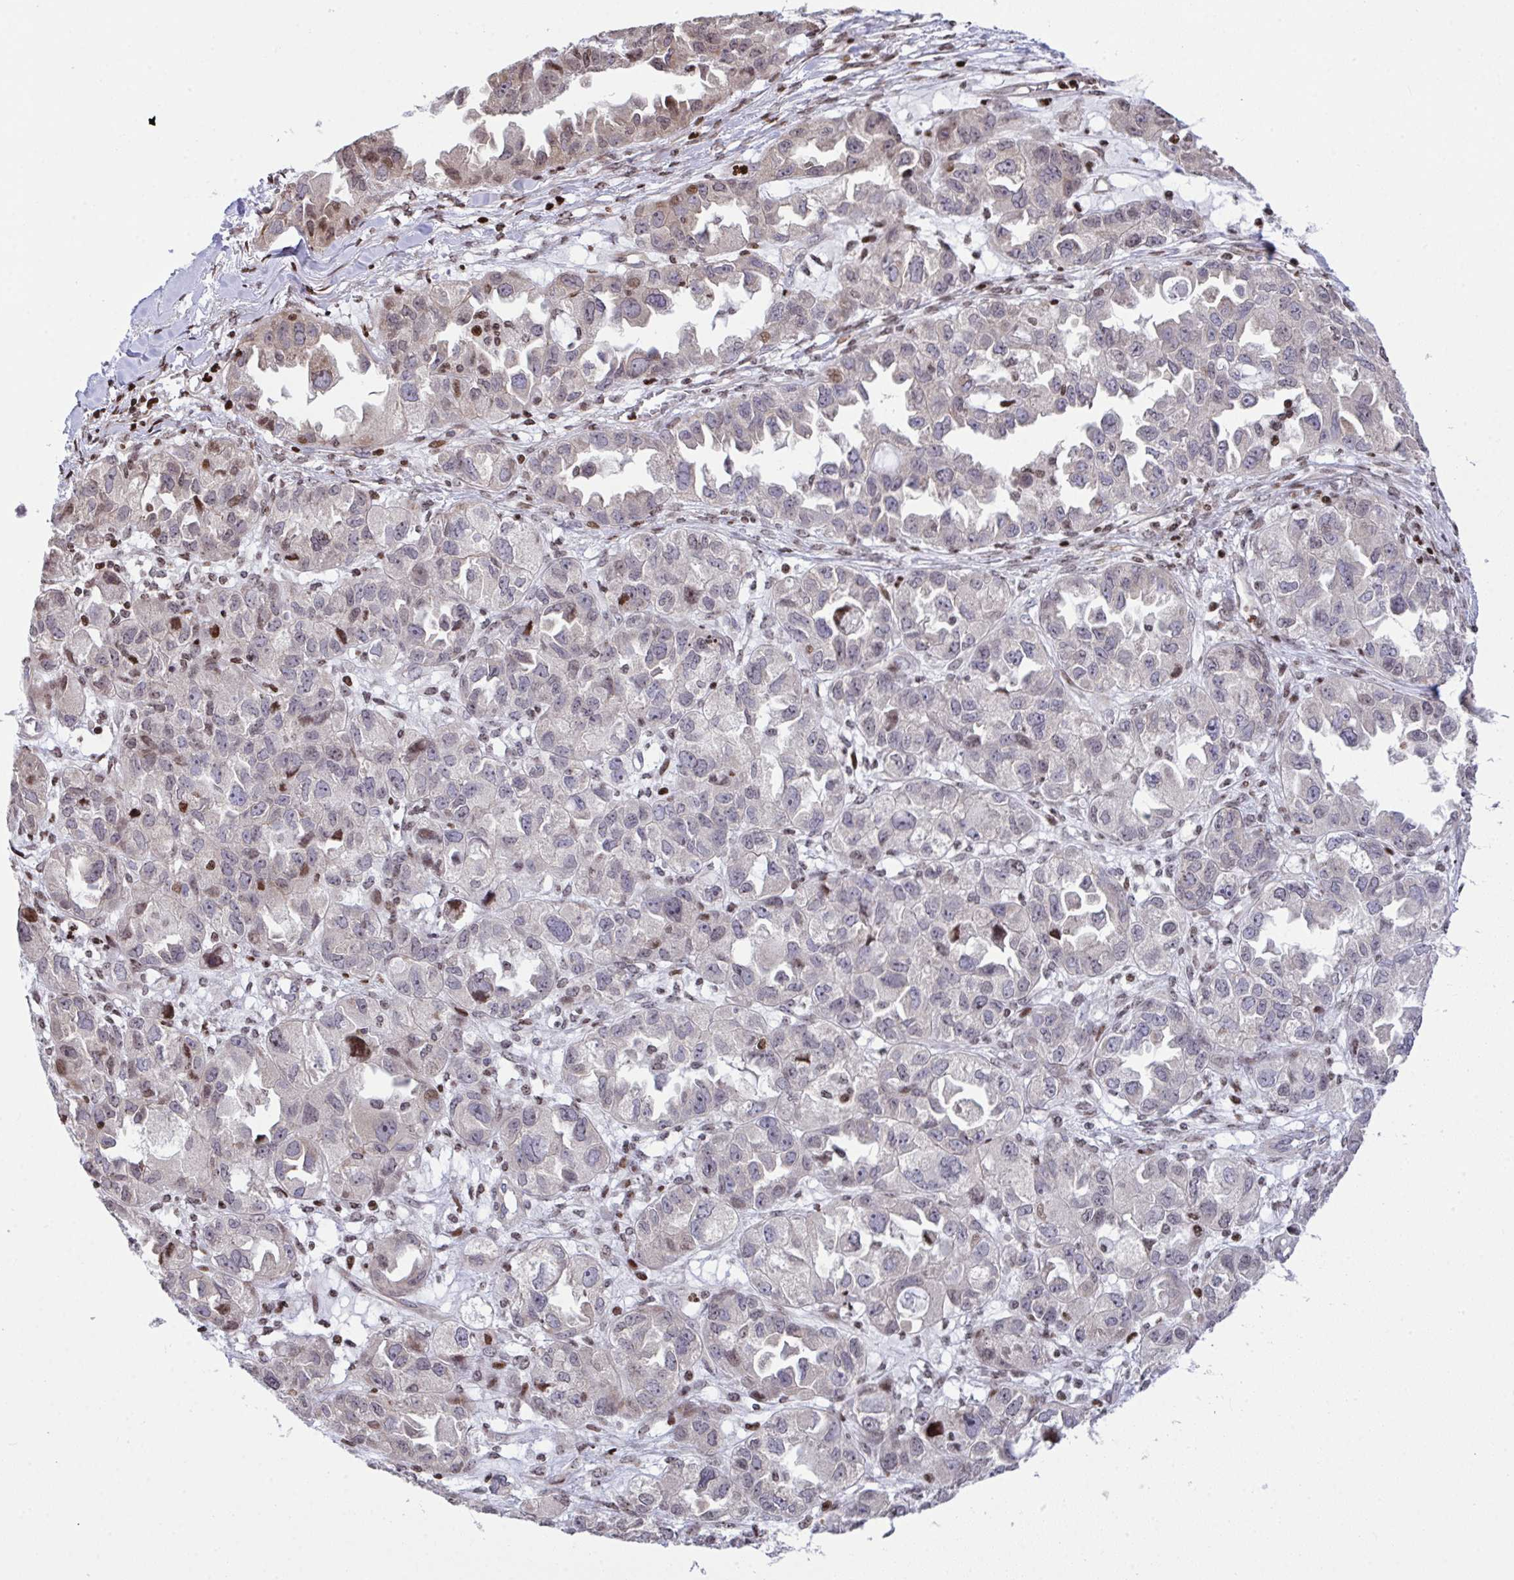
{"staining": {"intensity": "weak", "quantity": "<25%", "location": "nuclear"}, "tissue": "ovarian cancer", "cell_type": "Tumor cells", "image_type": "cancer", "snomed": [{"axis": "morphology", "description": "Cystadenocarcinoma, serous, NOS"}, {"axis": "topography", "description": "Ovary"}], "caption": "Photomicrograph shows no protein expression in tumor cells of ovarian serous cystadenocarcinoma tissue.", "gene": "RAPGEF5", "patient": {"sex": "female", "age": 84}}